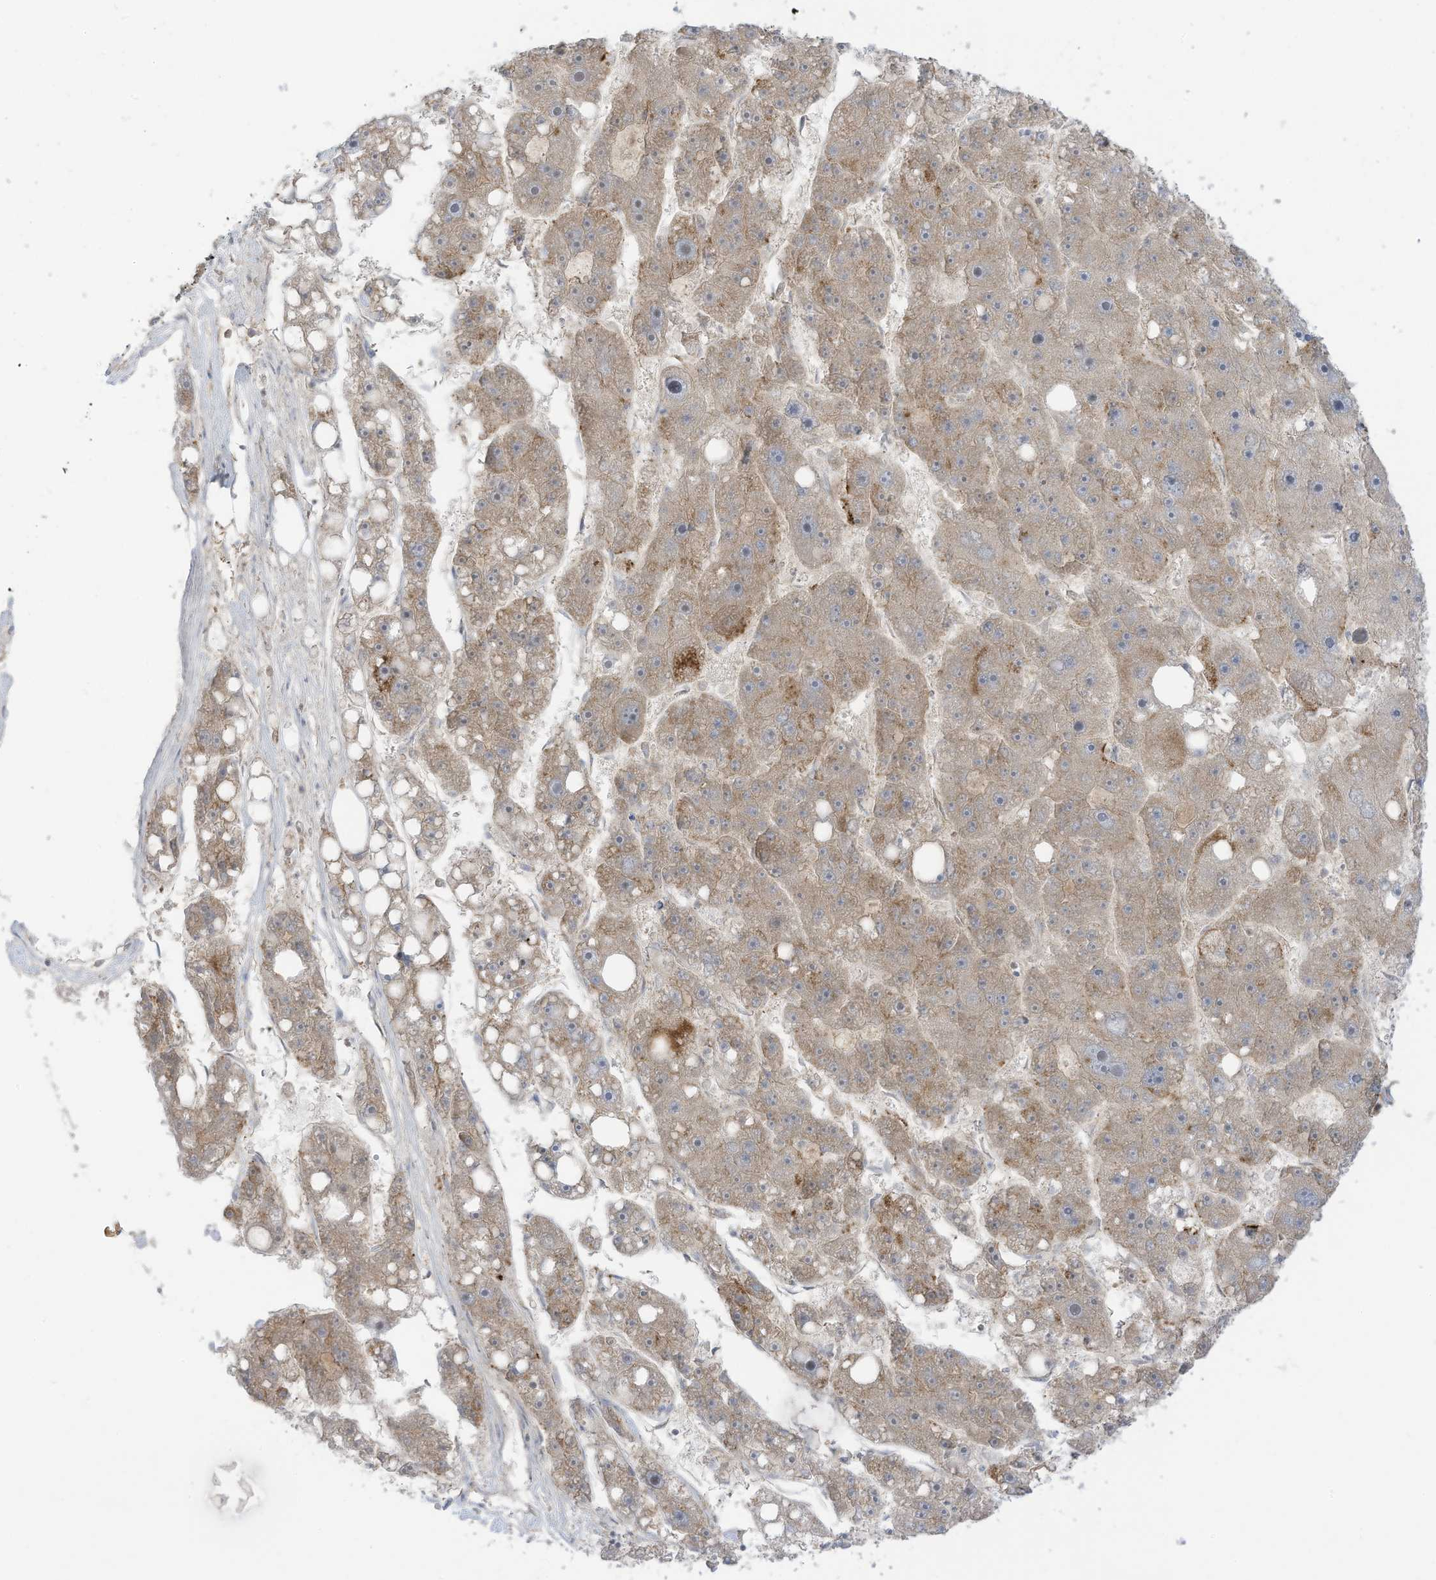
{"staining": {"intensity": "weak", "quantity": "25%-75%", "location": "cytoplasmic/membranous"}, "tissue": "liver cancer", "cell_type": "Tumor cells", "image_type": "cancer", "snomed": [{"axis": "morphology", "description": "Carcinoma, Hepatocellular, NOS"}, {"axis": "topography", "description": "Liver"}], "caption": "Weak cytoplasmic/membranous protein staining is identified in about 25%-75% of tumor cells in liver hepatocellular carcinoma. (DAB IHC, brown staining for protein, blue staining for nuclei).", "gene": "REPS1", "patient": {"sex": "female", "age": 61}}